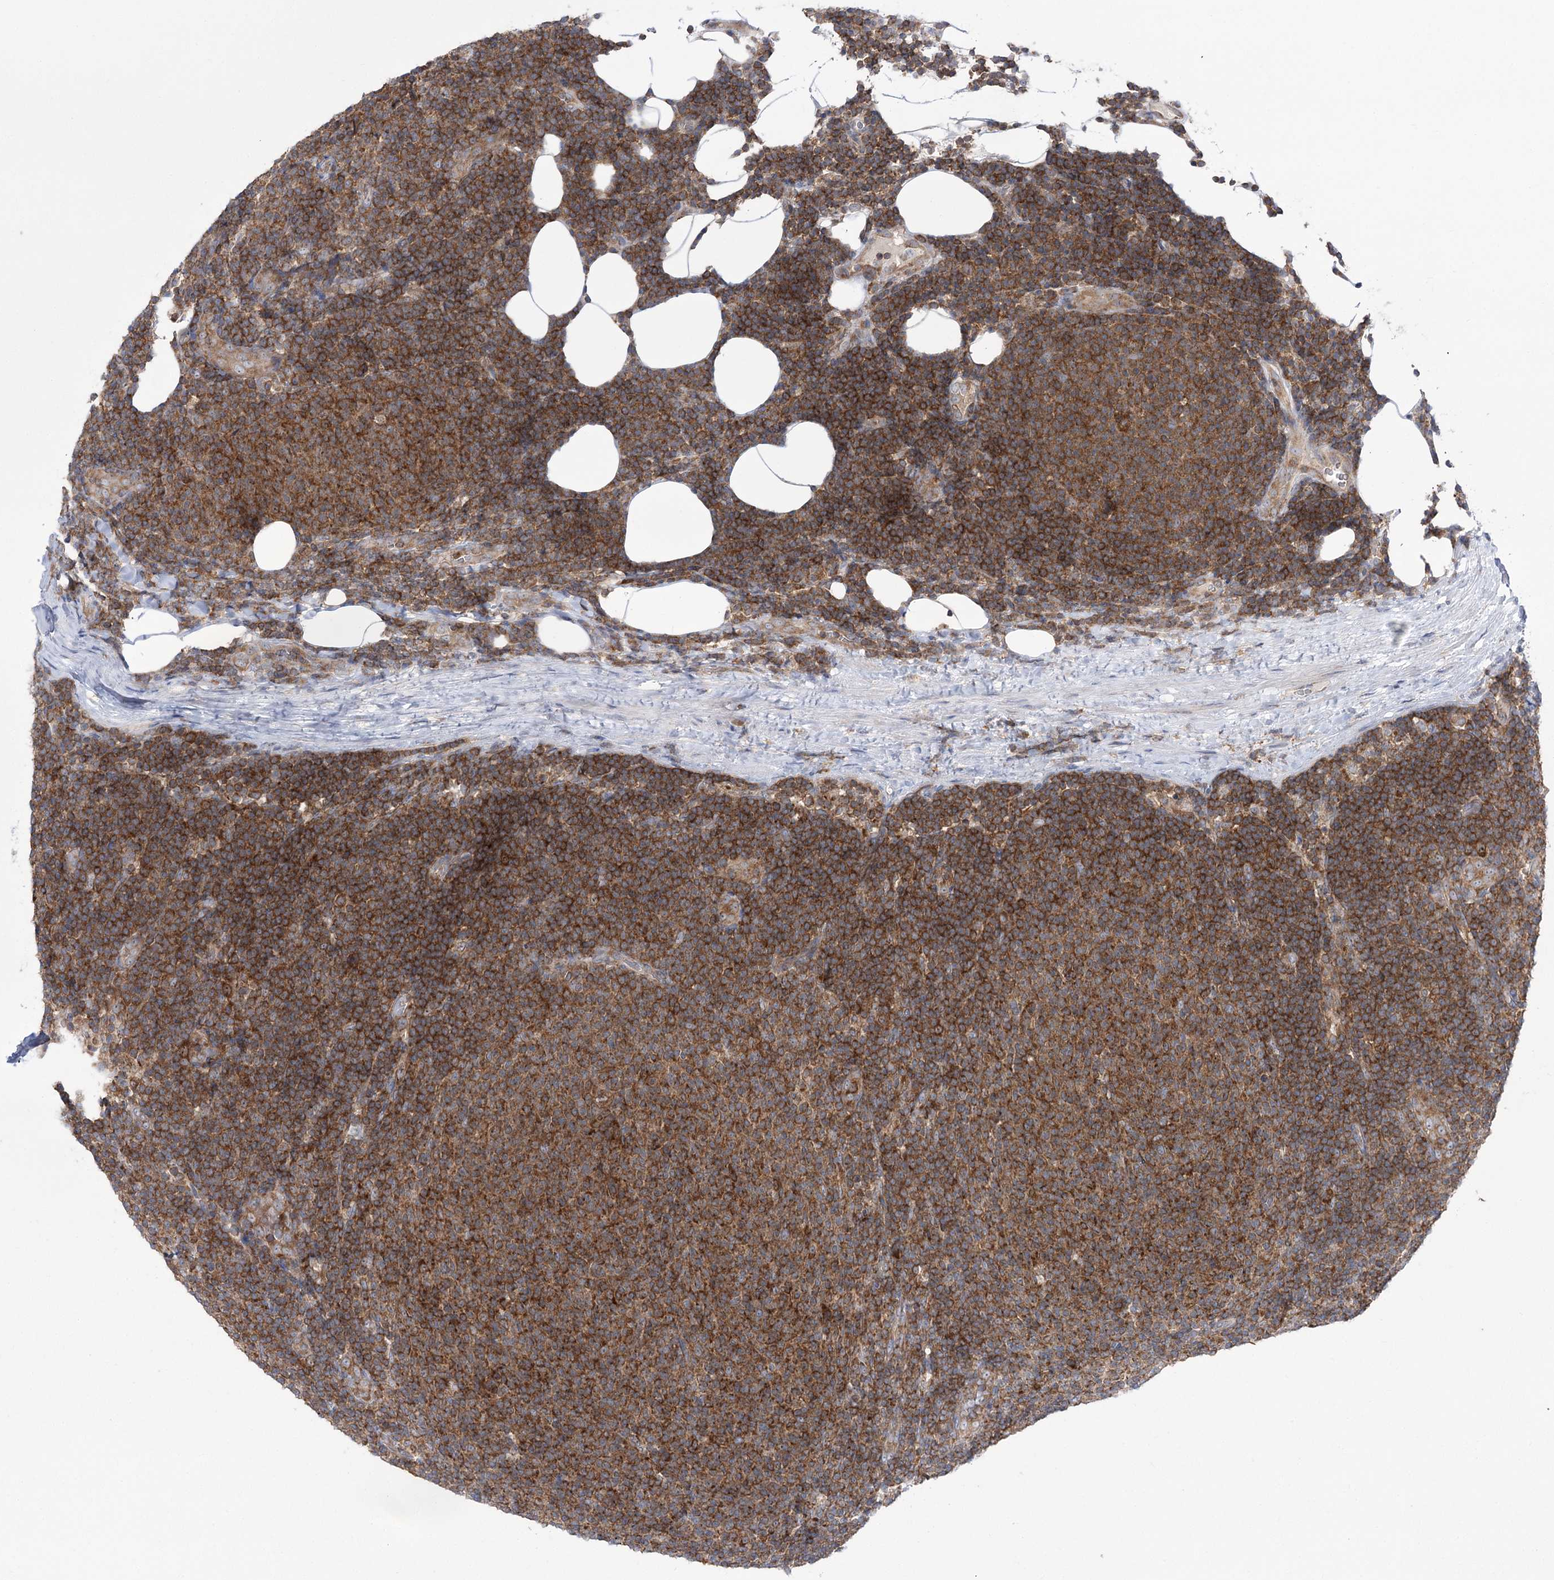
{"staining": {"intensity": "strong", "quantity": ">75%", "location": "cytoplasmic/membranous"}, "tissue": "lymphoma", "cell_type": "Tumor cells", "image_type": "cancer", "snomed": [{"axis": "morphology", "description": "Malignant lymphoma, non-Hodgkin's type, Low grade"}, {"axis": "topography", "description": "Lymph node"}], "caption": "Malignant lymphoma, non-Hodgkin's type (low-grade) stained for a protein (brown) displays strong cytoplasmic/membranous positive expression in about >75% of tumor cells.", "gene": "ZNF622", "patient": {"sex": "male", "age": 66}}